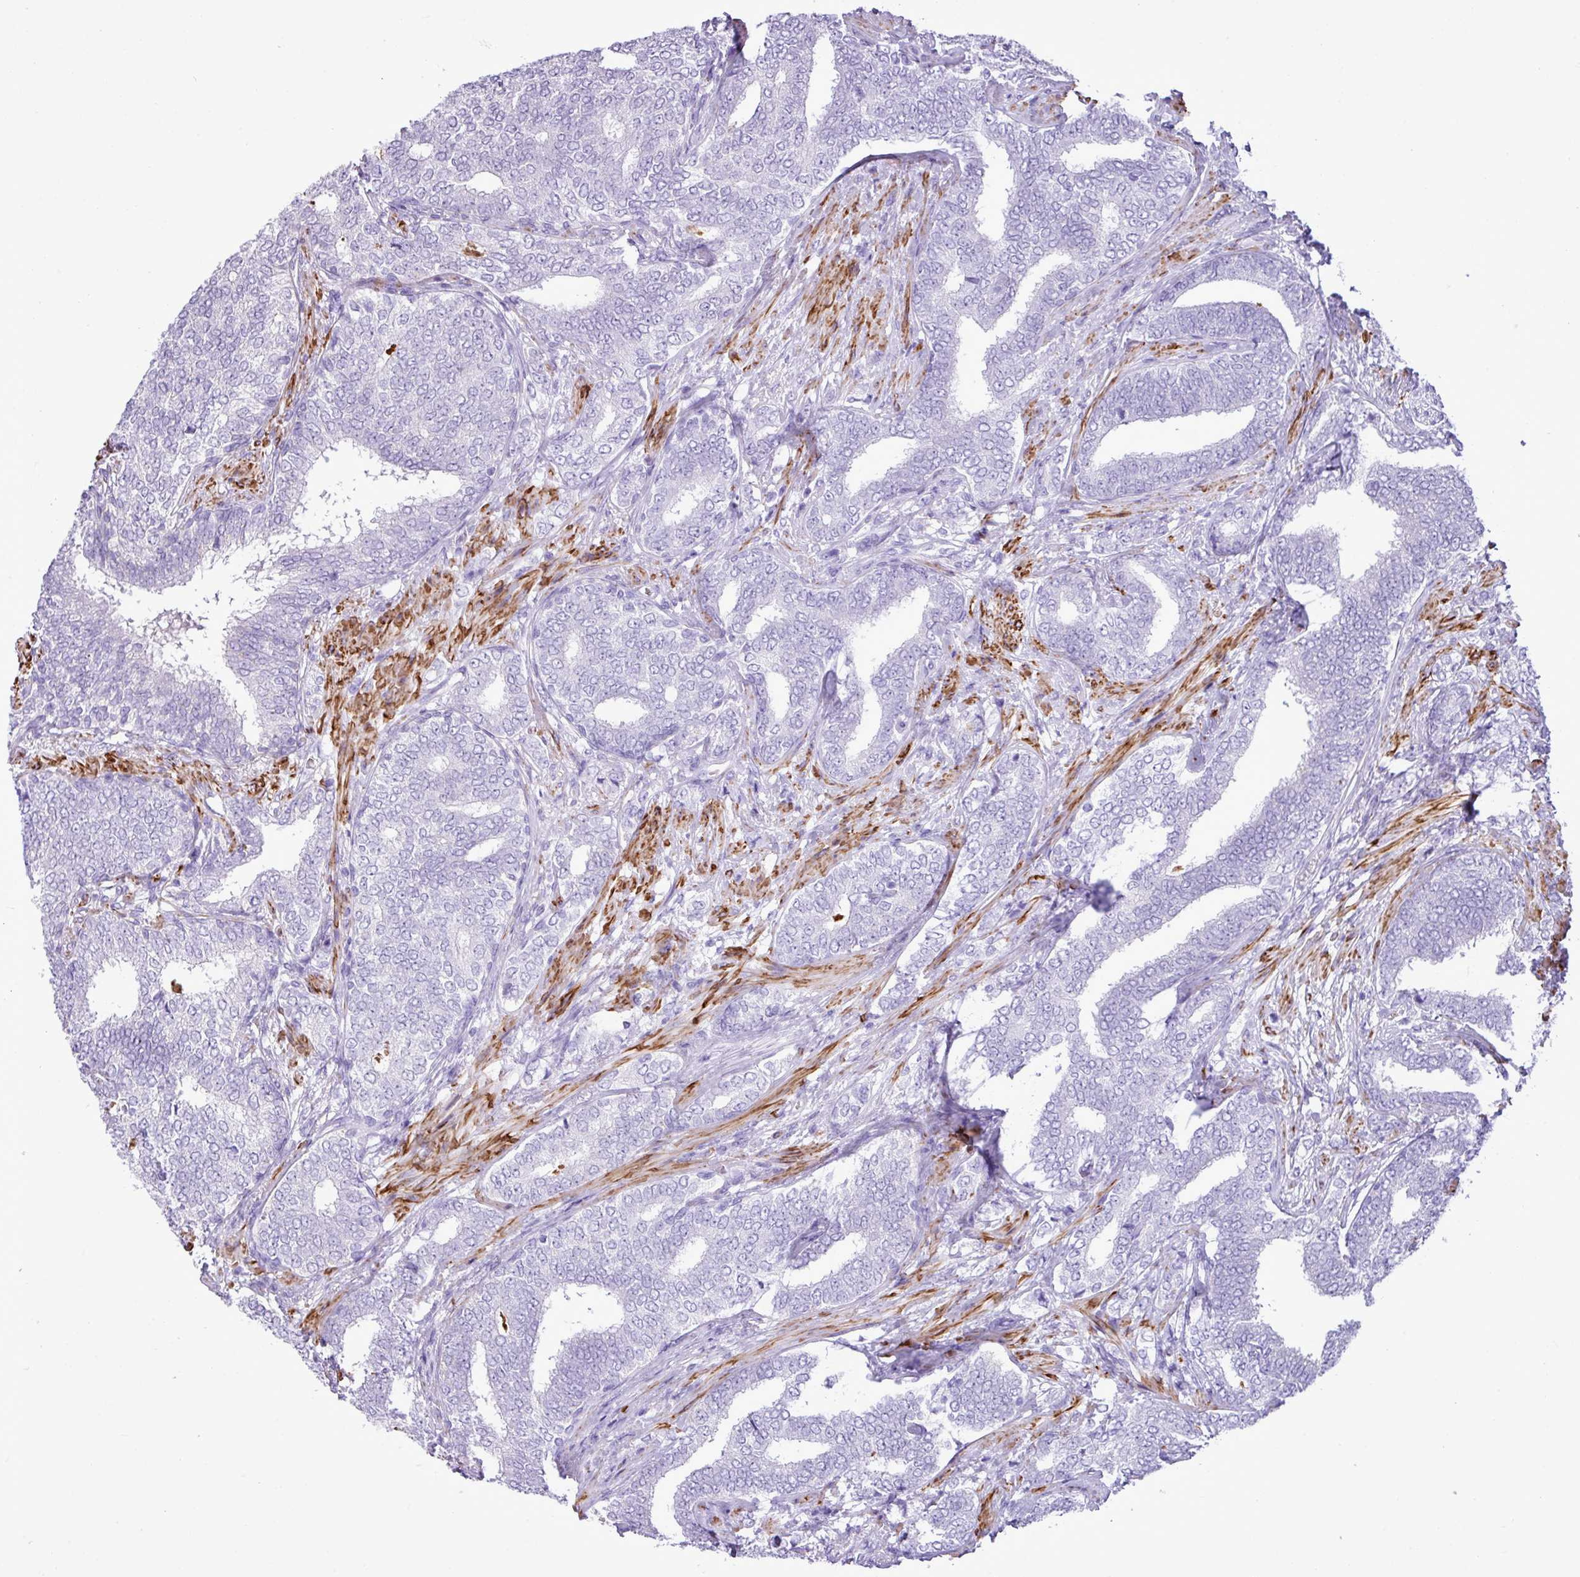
{"staining": {"intensity": "negative", "quantity": "none", "location": "none"}, "tissue": "prostate cancer", "cell_type": "Tumor cells", "image_type": "cancer", "snomed": [{"axis": "morphology", "description": "Adenocarcinoma, High grade"}, {"axis": "topography", "description": "Prostate"}], "caption": "A high-resolution image shows immunohistochemistry (IHC) staining of prostate high-grade adenocarcinoma, which exhibits no significant positivity in tumor cells.", "gene": "ZSCAN5A", "patient": {"sex": "male", "age": 72}}